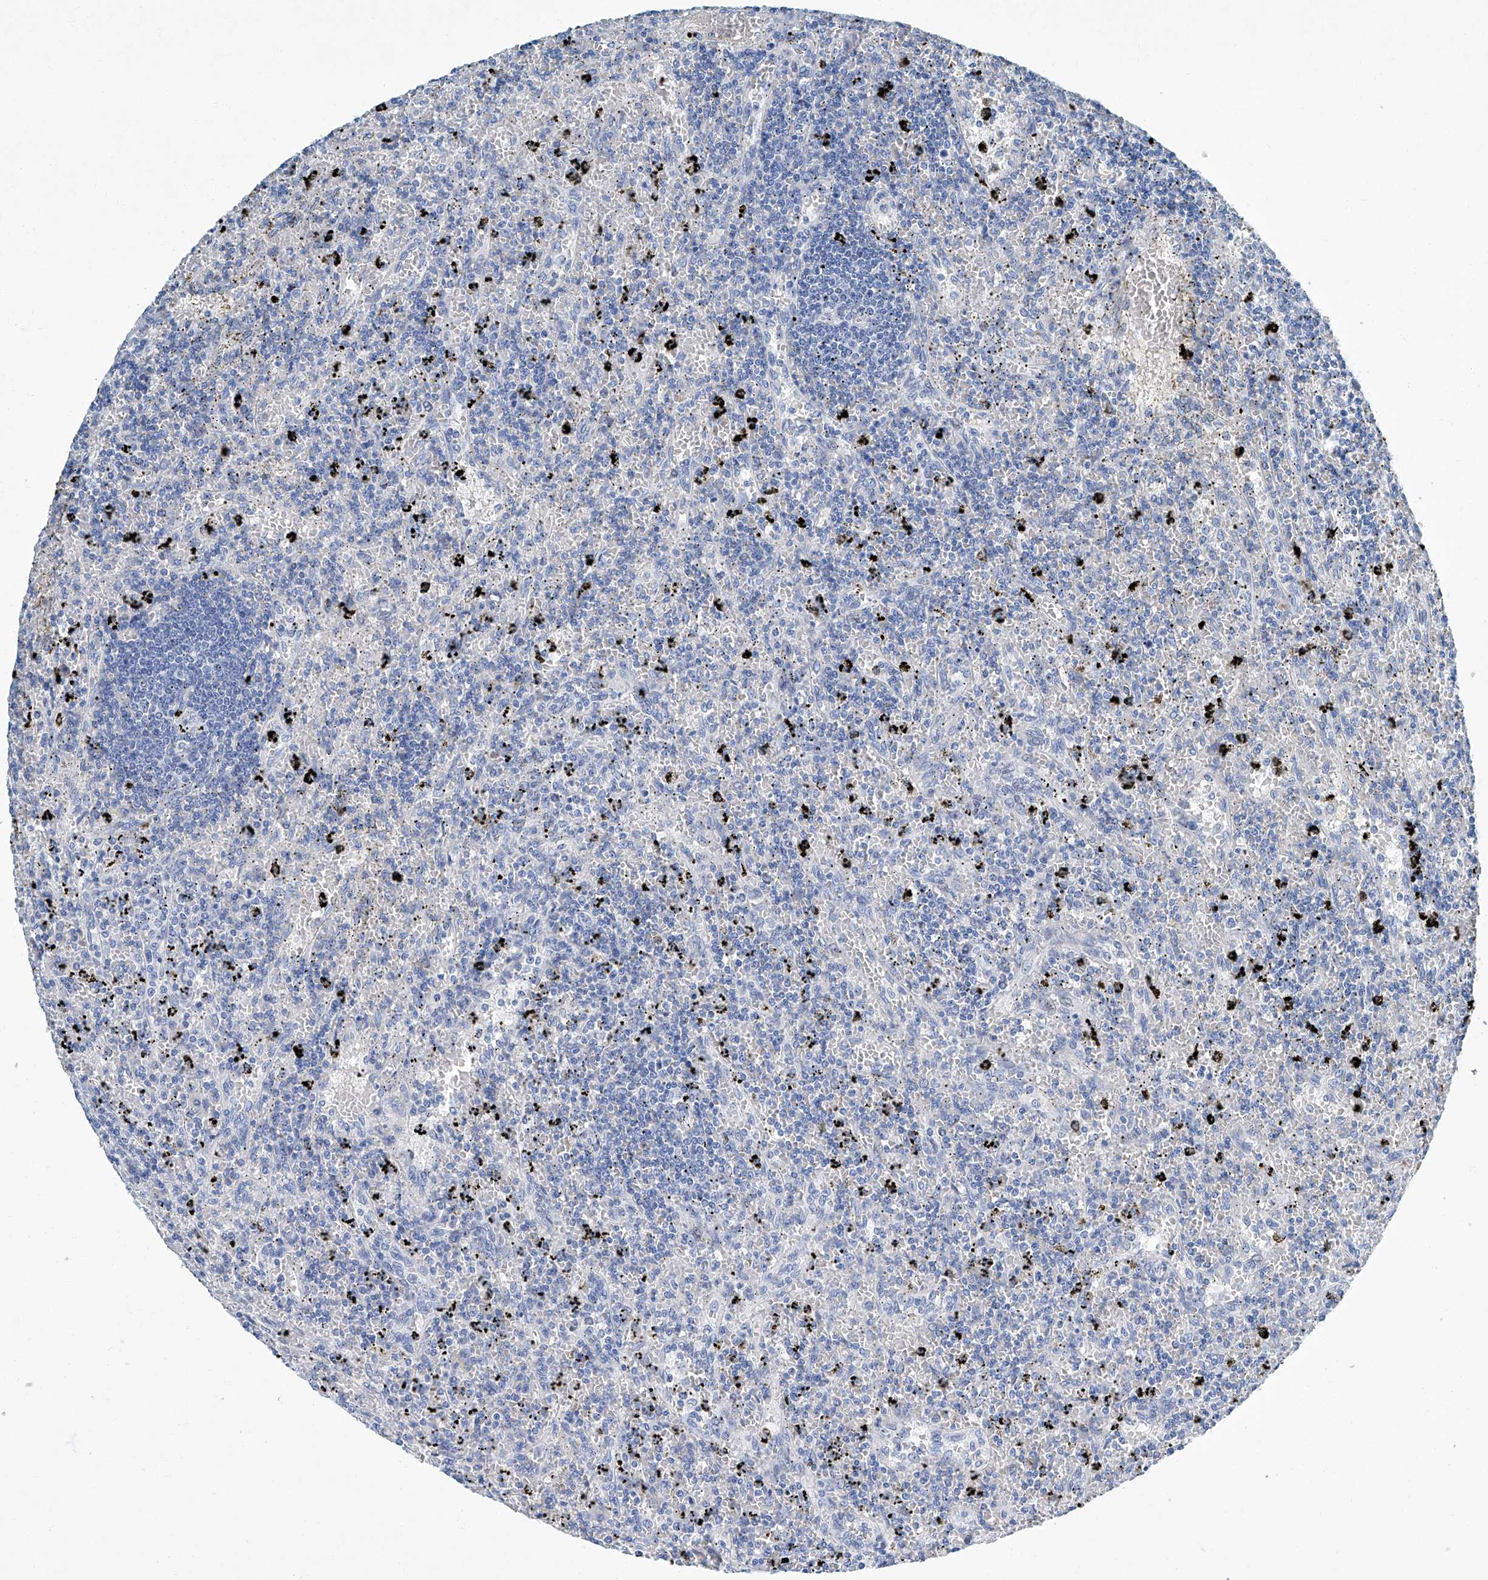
{"staining": {"intensity": "negative", "quantity": "none", "location": "none"}, "tissue": "lymphoma", "cell_type": "Tumor cells", "image_type": "cancer", "snomed": [{"axis": "morphology", "description": "Malignant lymphoma, non-Hodgkin's type, Low grade"}, {"axis": "topography", "description": "Spleen"}], "caption": "High power microscopy histopathology image of an immunohistochemistry (IHC) histopathology image of low-grade malignant lymphoma, non-Hodgkin's type, revealing no significant expression in tumor cells.", "gene": "CYP2A7", "patient": {"sex": "male", "age": 76}}